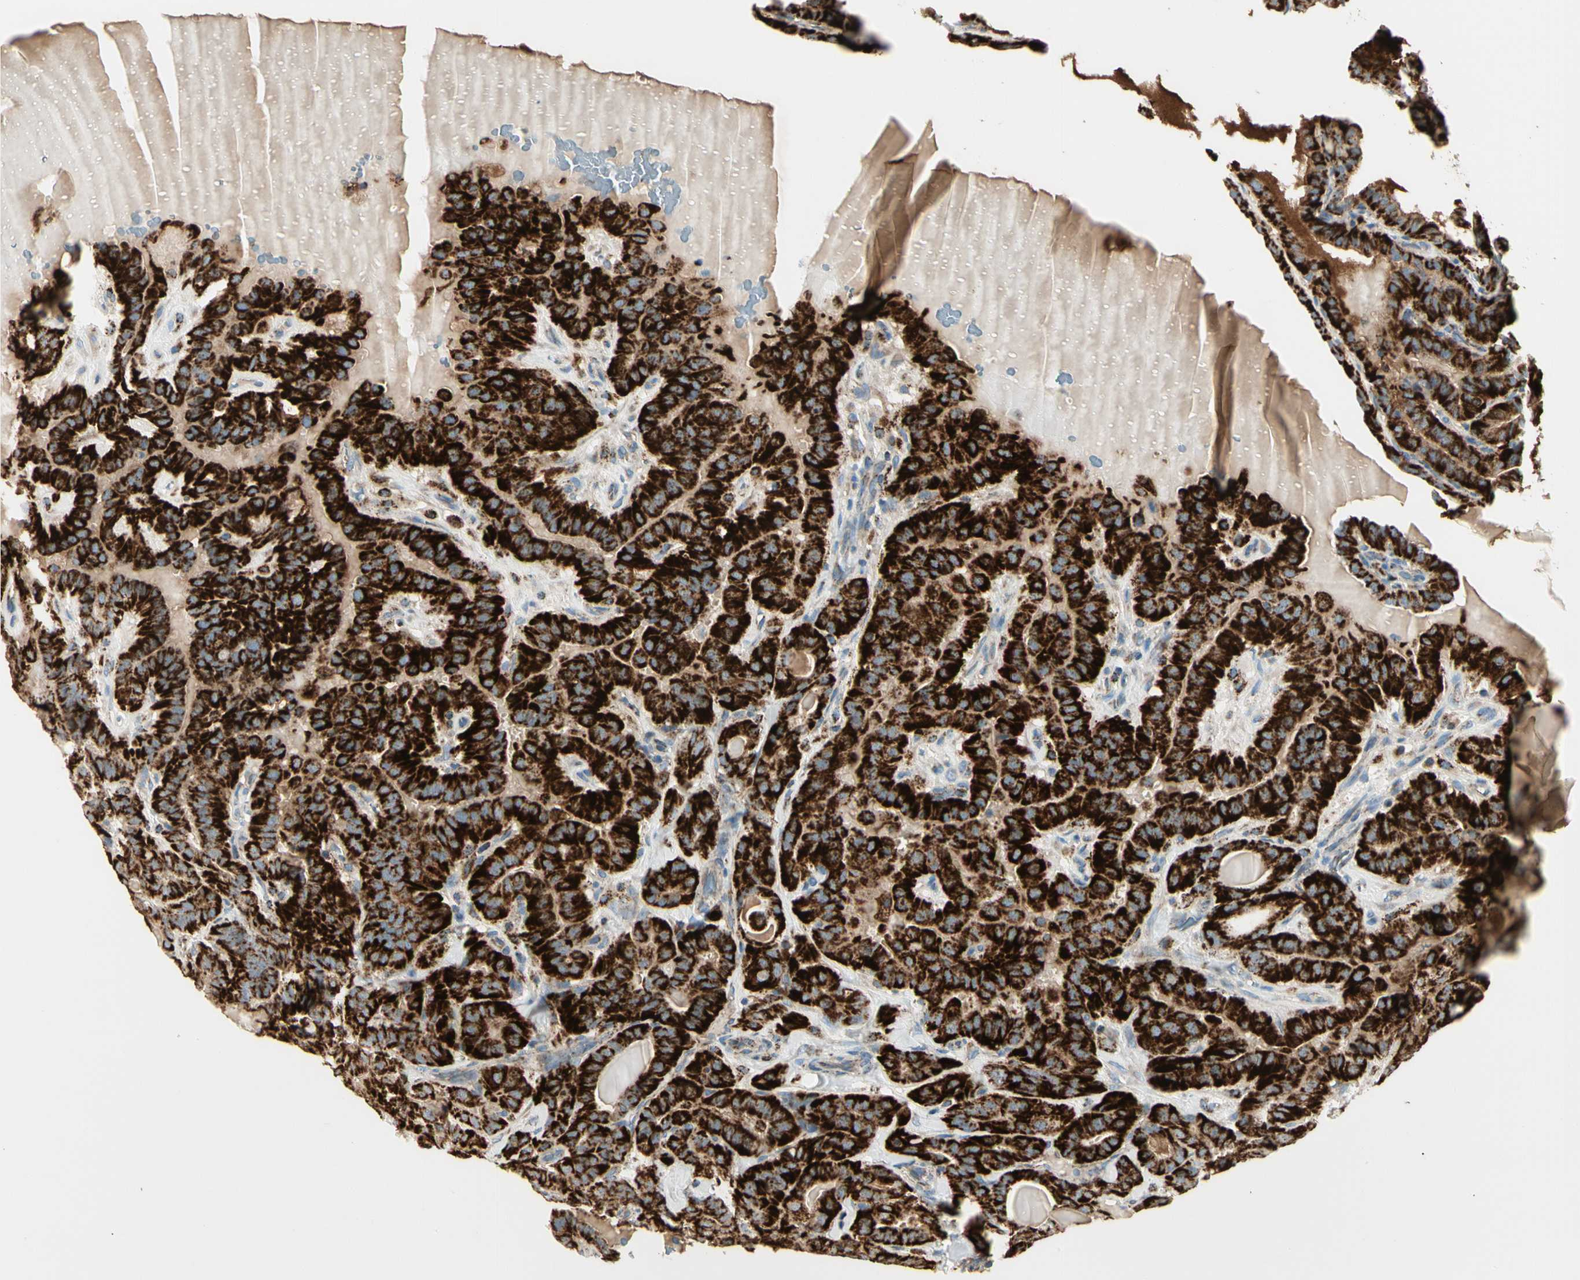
{"staining": {"intensity": "strong", "quantity": ">75%", "location": "cytoplasmic/membranous"}, "tissue": "thyroid cancer", "cell_type": "Tumor cells", "image_type": "cancer", "snomed": [{"axis": "morphology", "description": "Papillary adenocarcinoma, NOS"}, {"axis": "topography", "description": "Thyroid gland"}], "caption": "This micrograph demonstrates immunohistochemistry staining of thyroid cancer (papillary adenocarcinoma), with high strong cytoplasmic/membranous positivity in approximately >75% of tumor cells.", "gene": "ME2", "patient": {"sex": "male", "age": 77}}